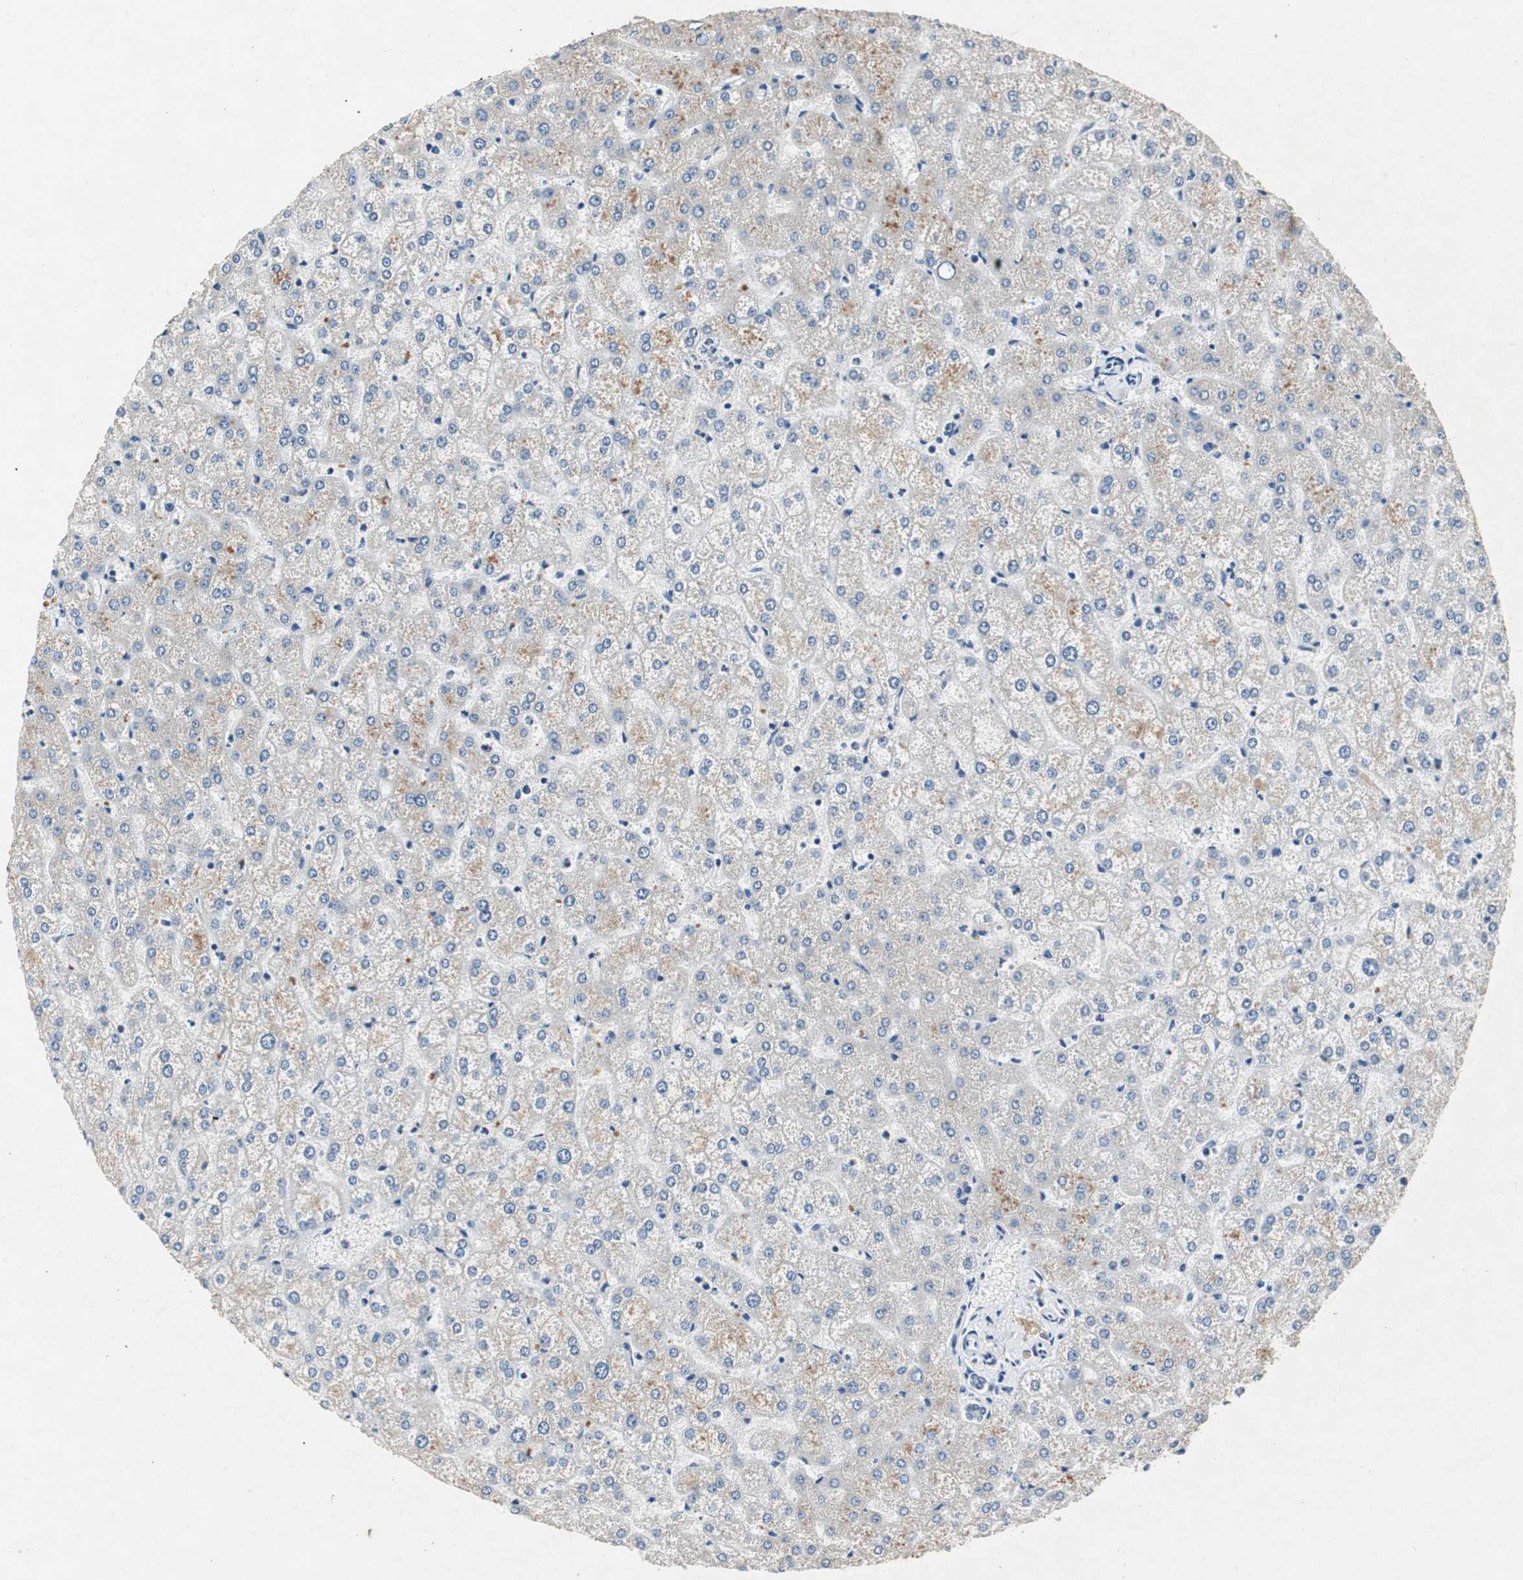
{"staining": {"intensity": "negative", "quantity": "none", "location": "none"}, "tissue": "liver", "cell_type": "Cholangiocytes", "image_type": "normal", "snomed": [{"axis": "morphology", "description": "Normal tissue, NOS"}, {"axis": "topography", "description": "Liver"}], "caption": "The histopathology image shows no staining of cholangiocytes in benign liver.", "gene": "RPL35", "patient": {"sex": "female", "age": 32}}